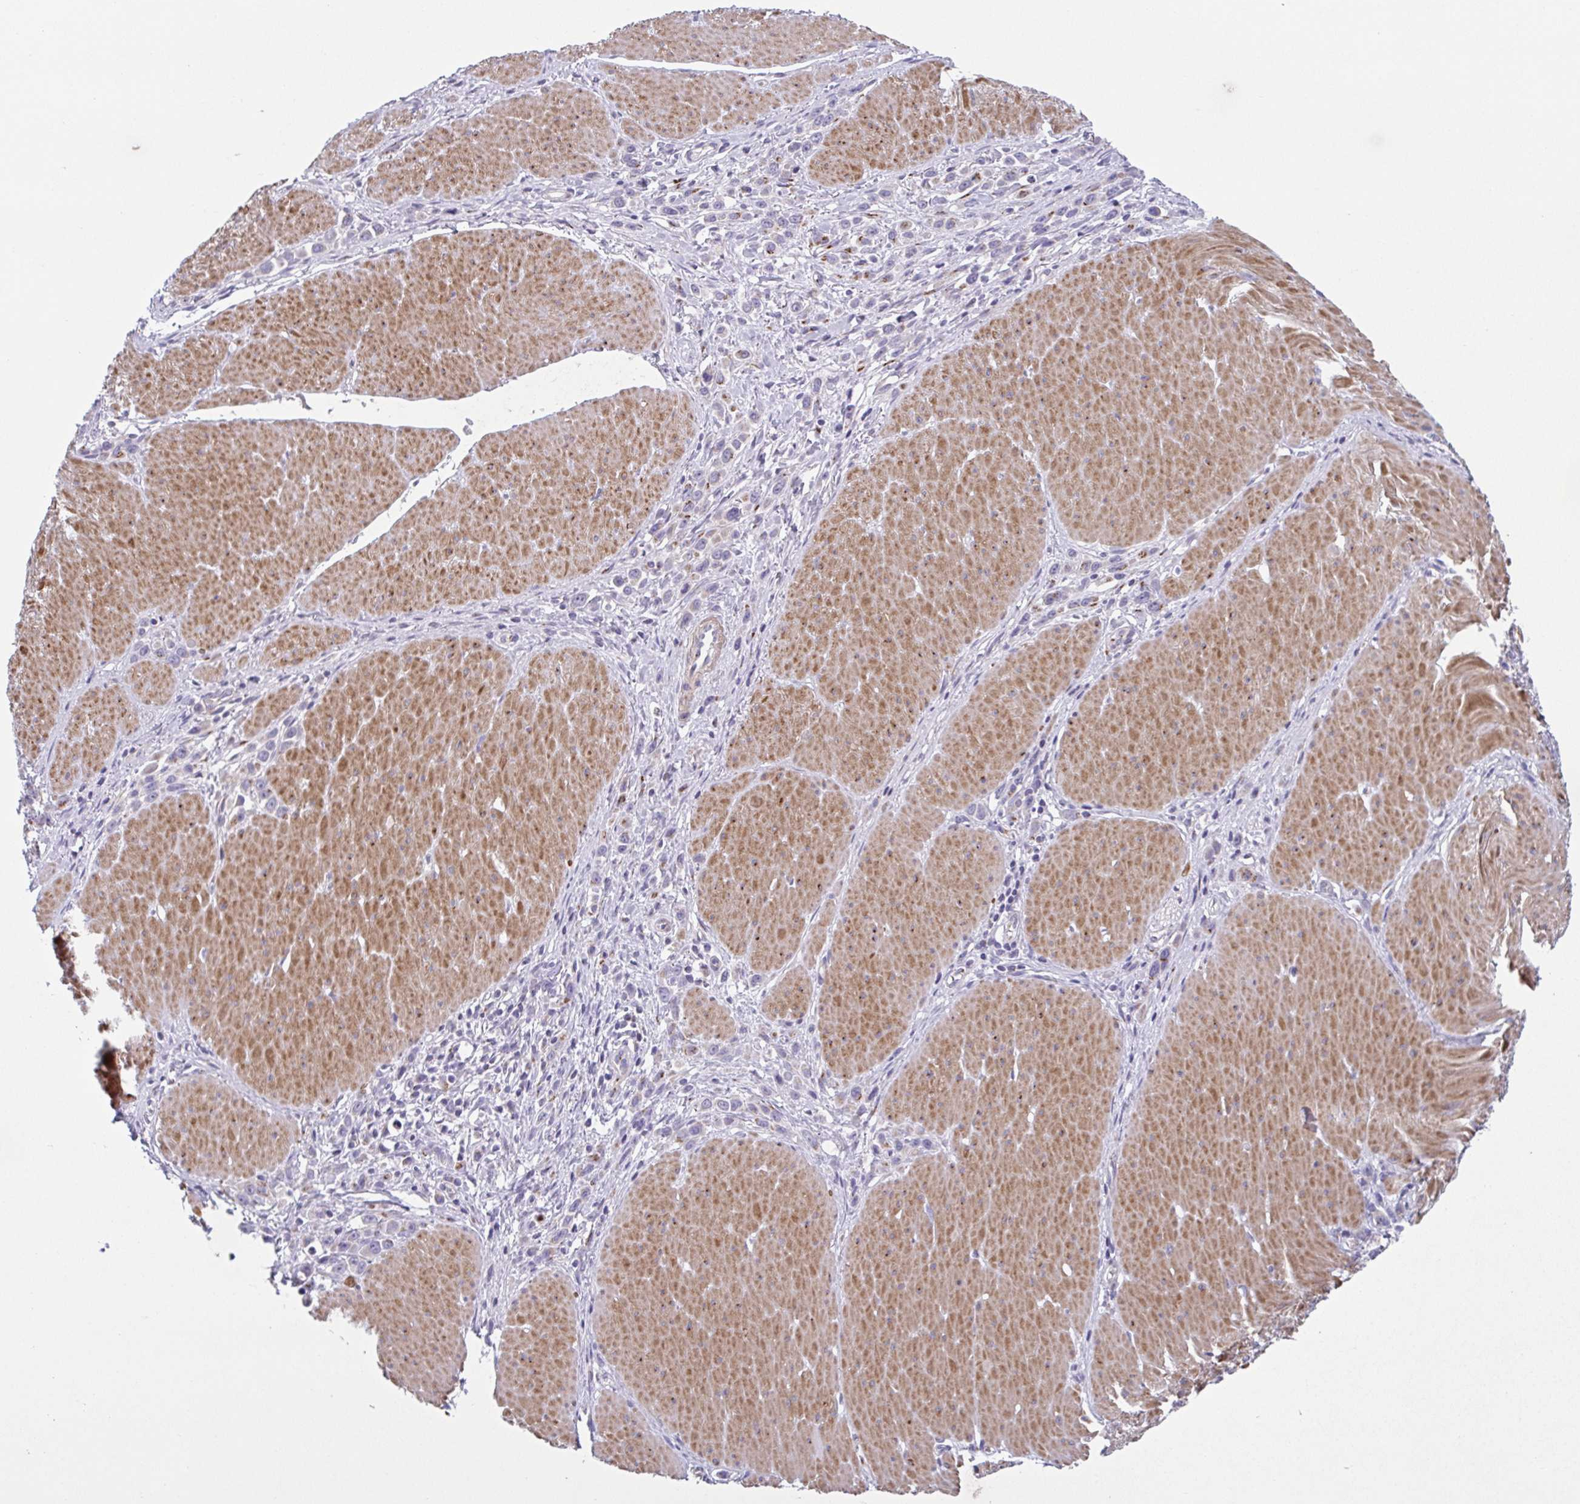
{"staining": {"intensity": "moderate", "quantity": "<25%", "location": "cytoplasmic/membranous"}, "tissue": "stomach cancer", "cell_type": "Tumor cells", "image_type": "cancer", "snomed": [{"axis": "morphology", "description": "Adenocarcinoma, NOS"}, {"axis": "topography", "description": "Stomach"}], "caption": "A brown stain labels moderate cytoplasmic/membranous positivity of a protein in human stomach cancer tumor cells.", "gene": "COL17A1", "patient": {"sex": "male", "age": 47}}